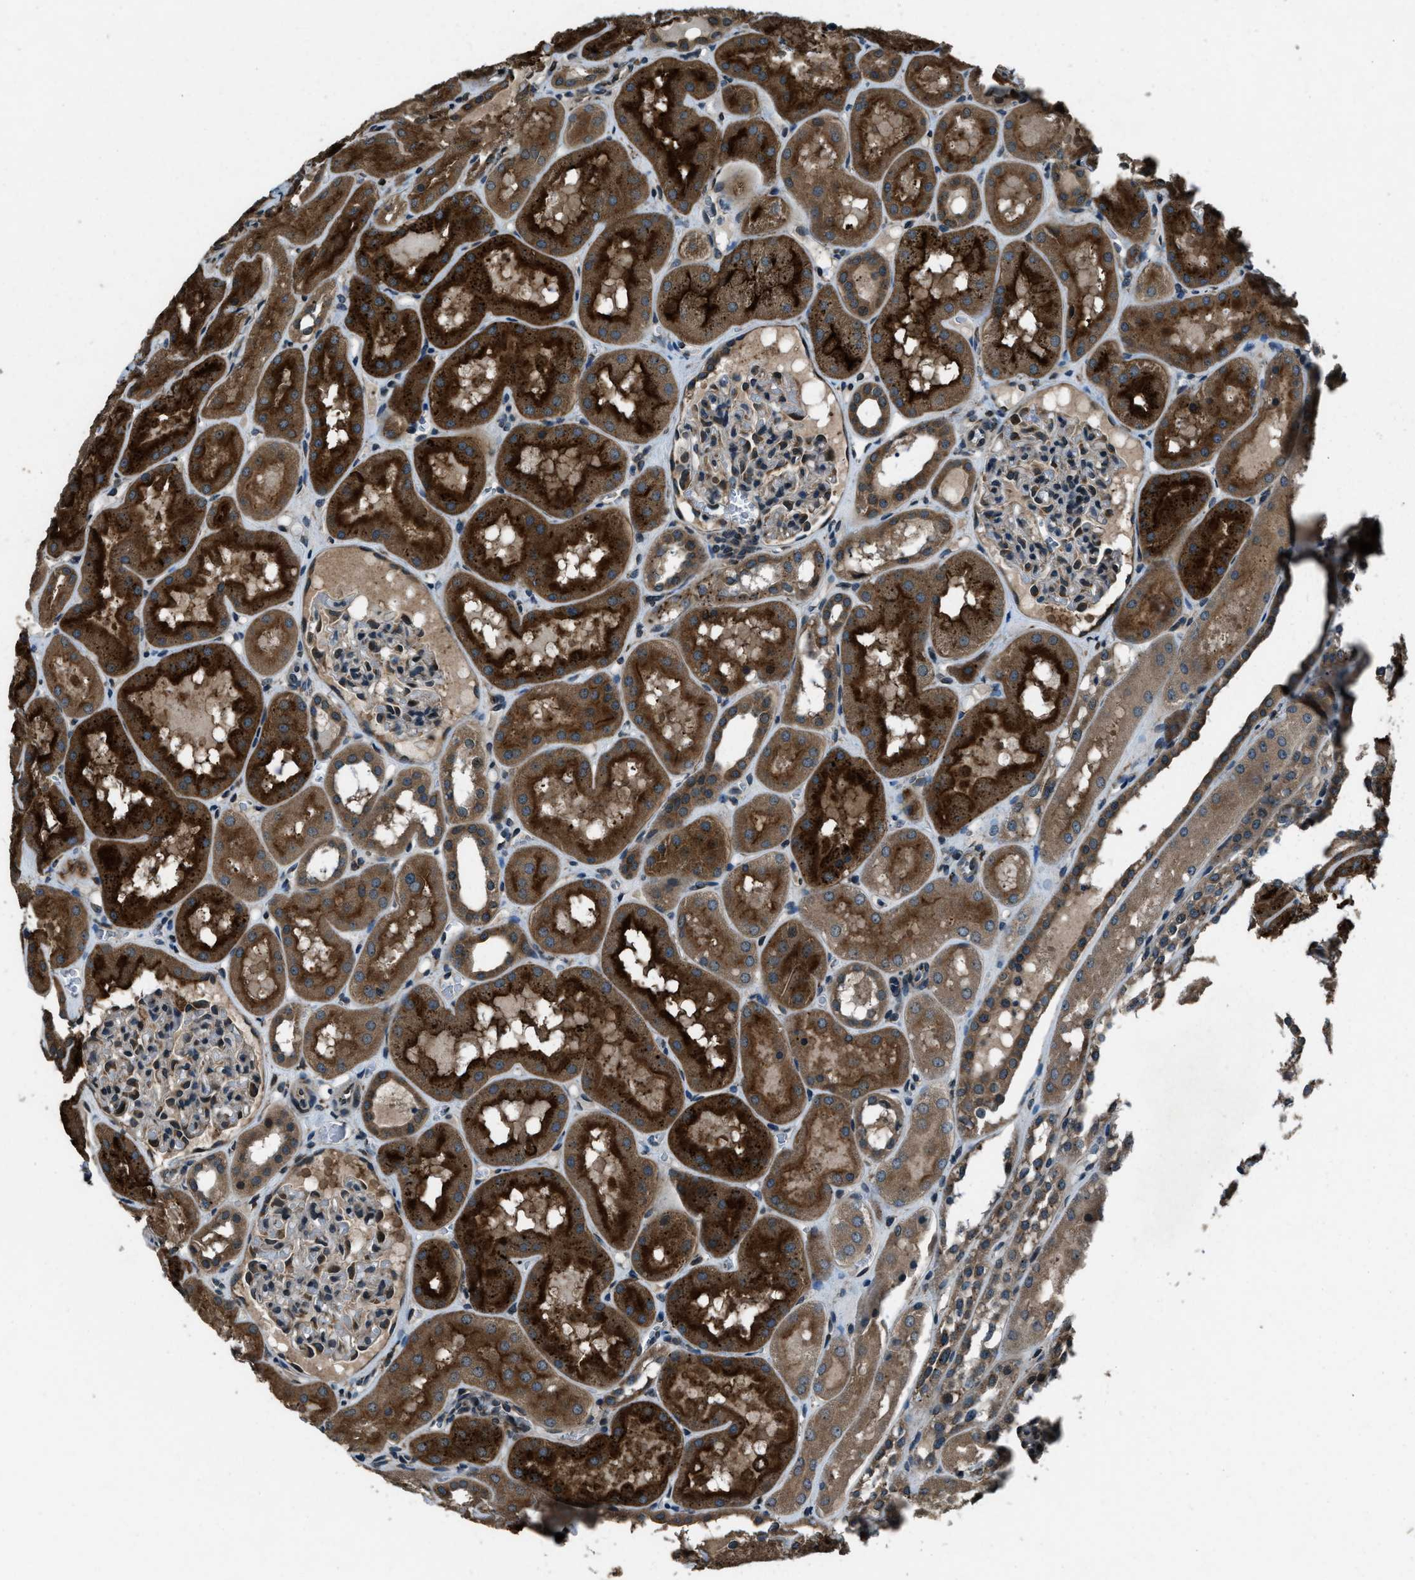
{"staining": {"intensity": "moderate", "quantity": "25%-75%", "location": "cytoplasmic/membranous"}, "tissue": "kidney", "cell_type": "Cells in glomeruli", "image_type": "normal", "snomed": [{"axis": "morphology", "description": "Normal tissue, NOS"}, {"axis": "topography", "description": "Kidney"}, {"axis": "topography", "description": "Urinary bladder"}], "caption": "Human kidney stained with a protein marker reveals moderate staining in cells in glomeruli.", "gene": "TRIM4", "patient": {"sex": "male", "age": 16}}